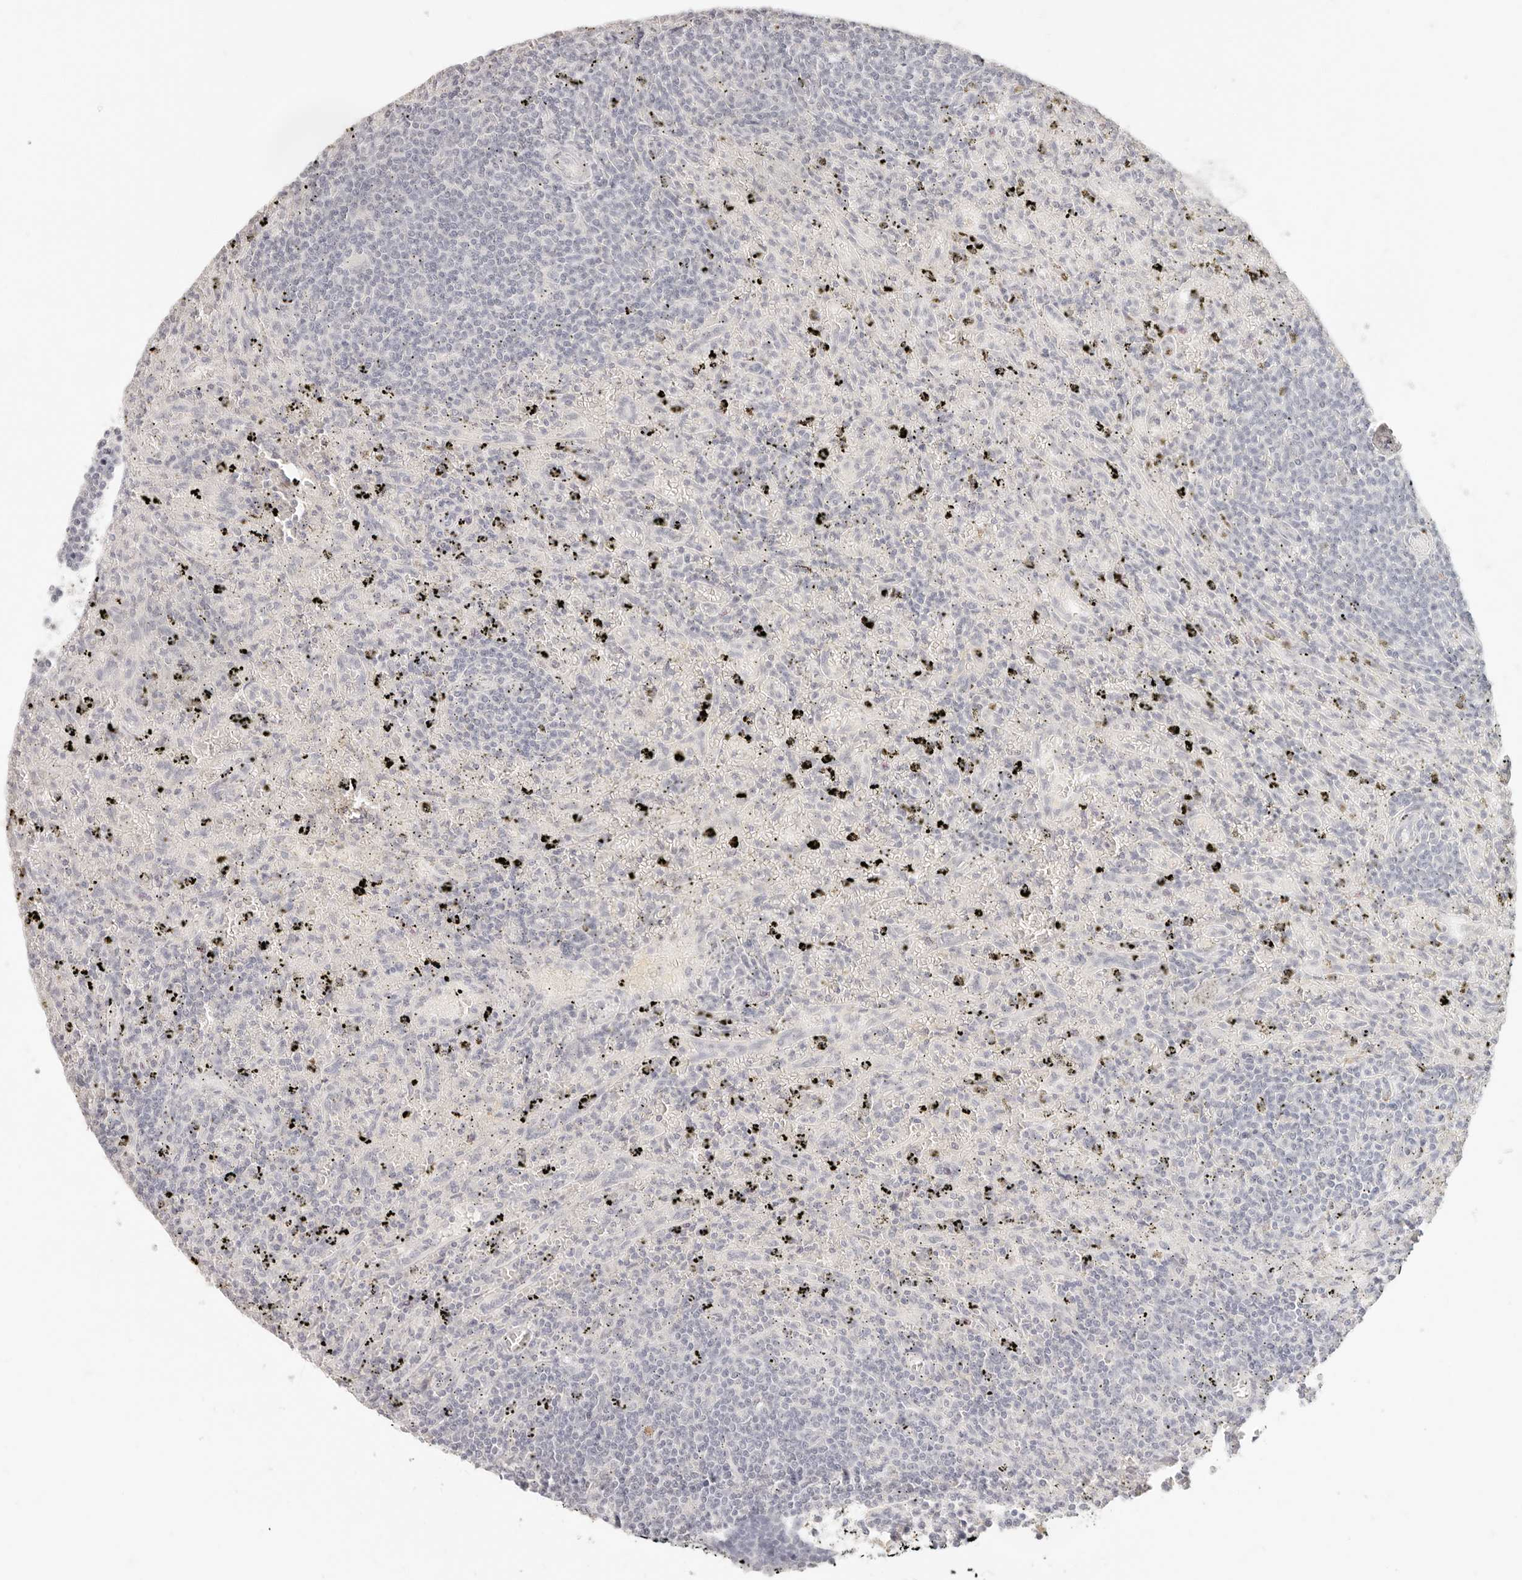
{"staining": {"intensity": "negative", "quantity": "none", "location": "none"}, "tissue": "lymphoma", "cell_type": "Tumor cells", "image_type": "cancer", "snomed": [{"axis": "morphology", "description": "Malignant lymphoma, non-Hodgkin's type, Low grade"}, {"axis": "topography", "description": "Spleen"}], "caption": "Tumor cells show no significant protein positivity in lymphoma.", "gene": "EPCAM", "patient": {"sex": "male", "age": 76}}